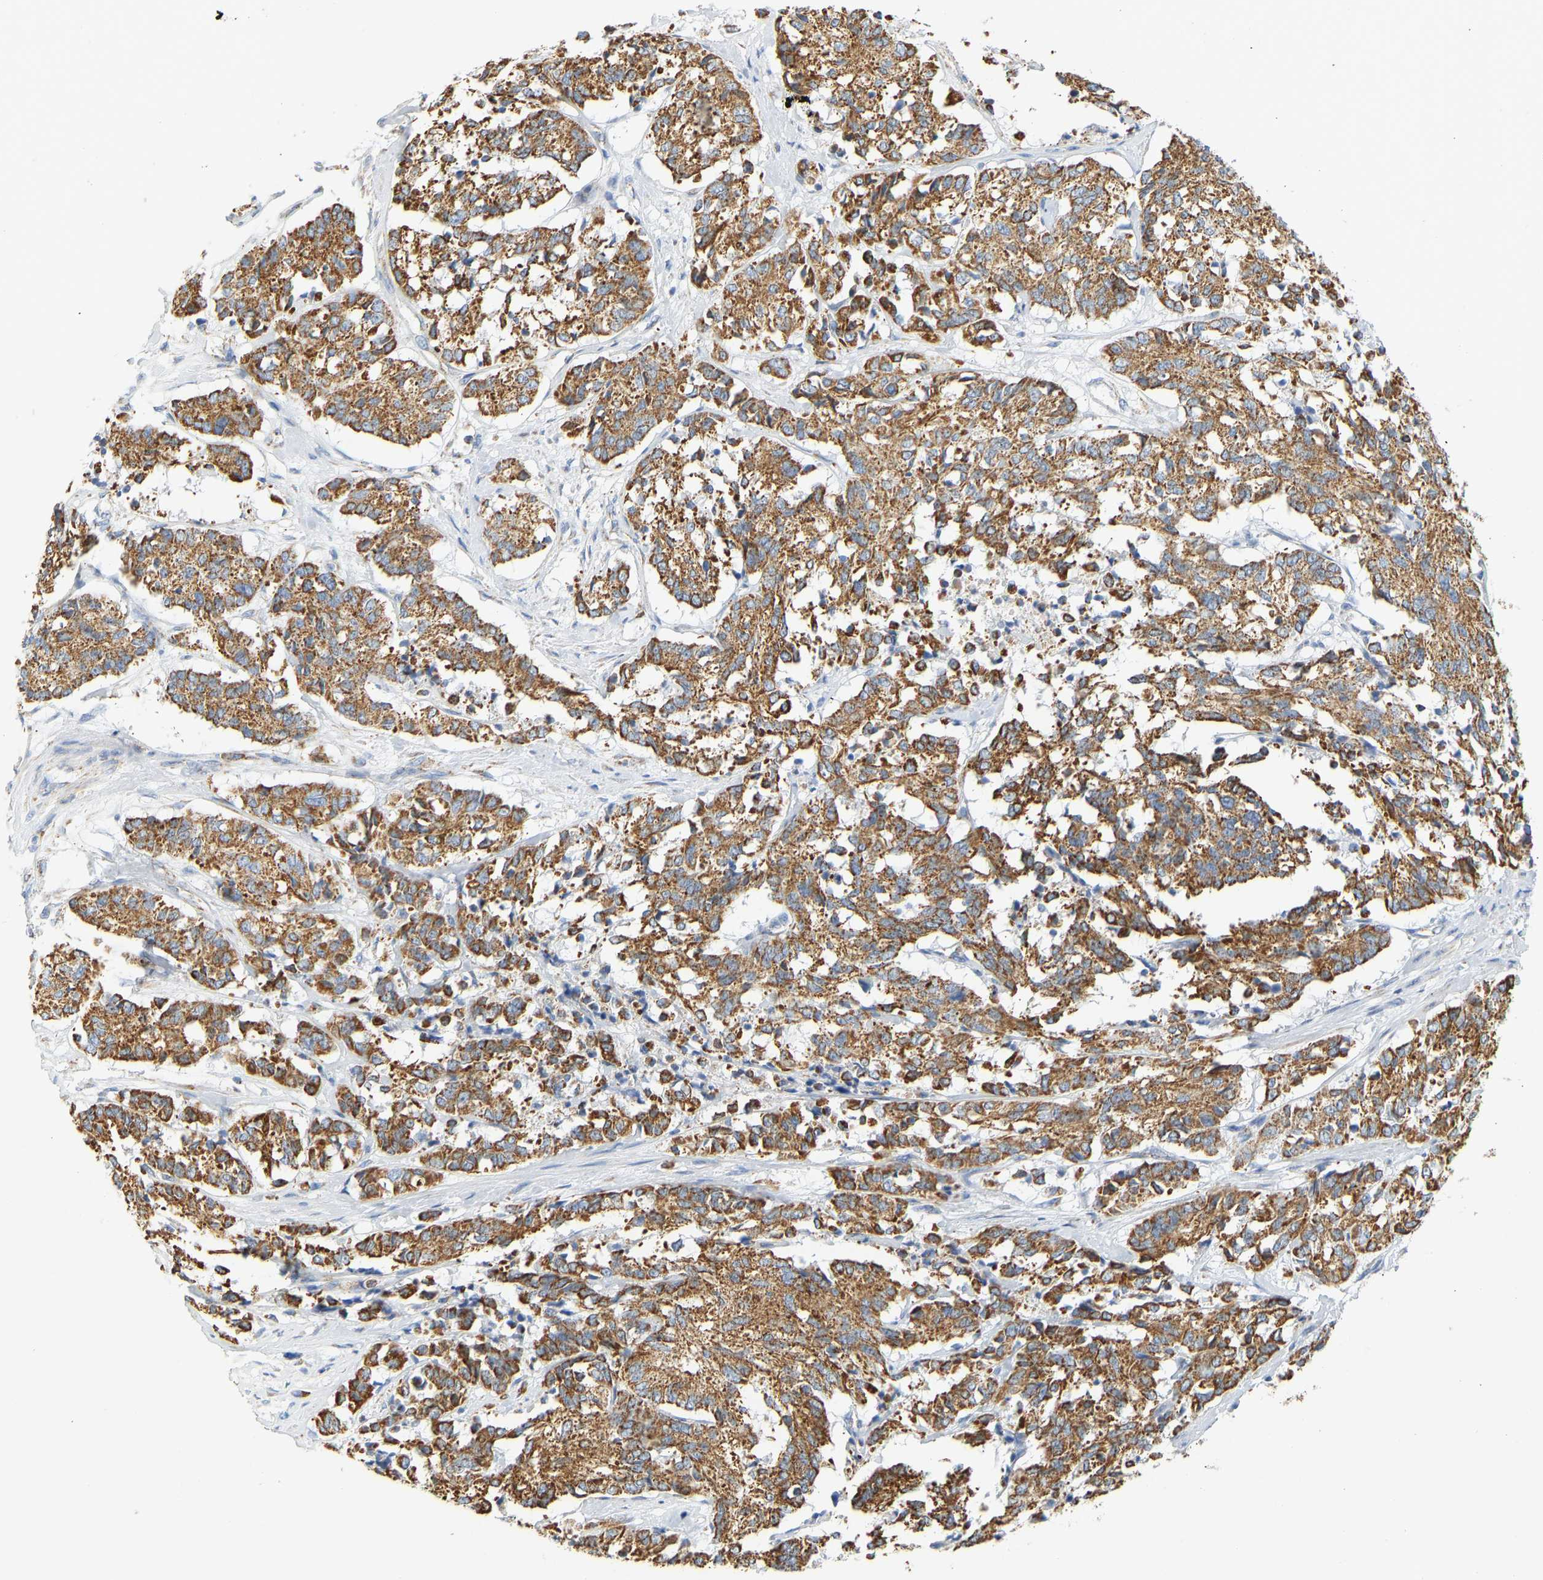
{"staining": {"intensity": "moderate", "quantity": ">75%", "location": "cytoplasmic/membranous"}, "tissue": "cervical cancer", "cell_type": "Tumor cells", "image_type": "cancer", "snomed": [{"axis": "morphology", "description": "Squamous cell carcinoma, NOS"}, {"axis": "topography", "description": "Cervix"}], "caption": "Human cervical squamous cell carcinoma stained for a protein (brown) demonstrates moderate cytoplasmic/membranous positive expression in approximately >75% of tumor cells.", "gene": "GRPEL2", "patient": {"sex": "female", "age": 35}}